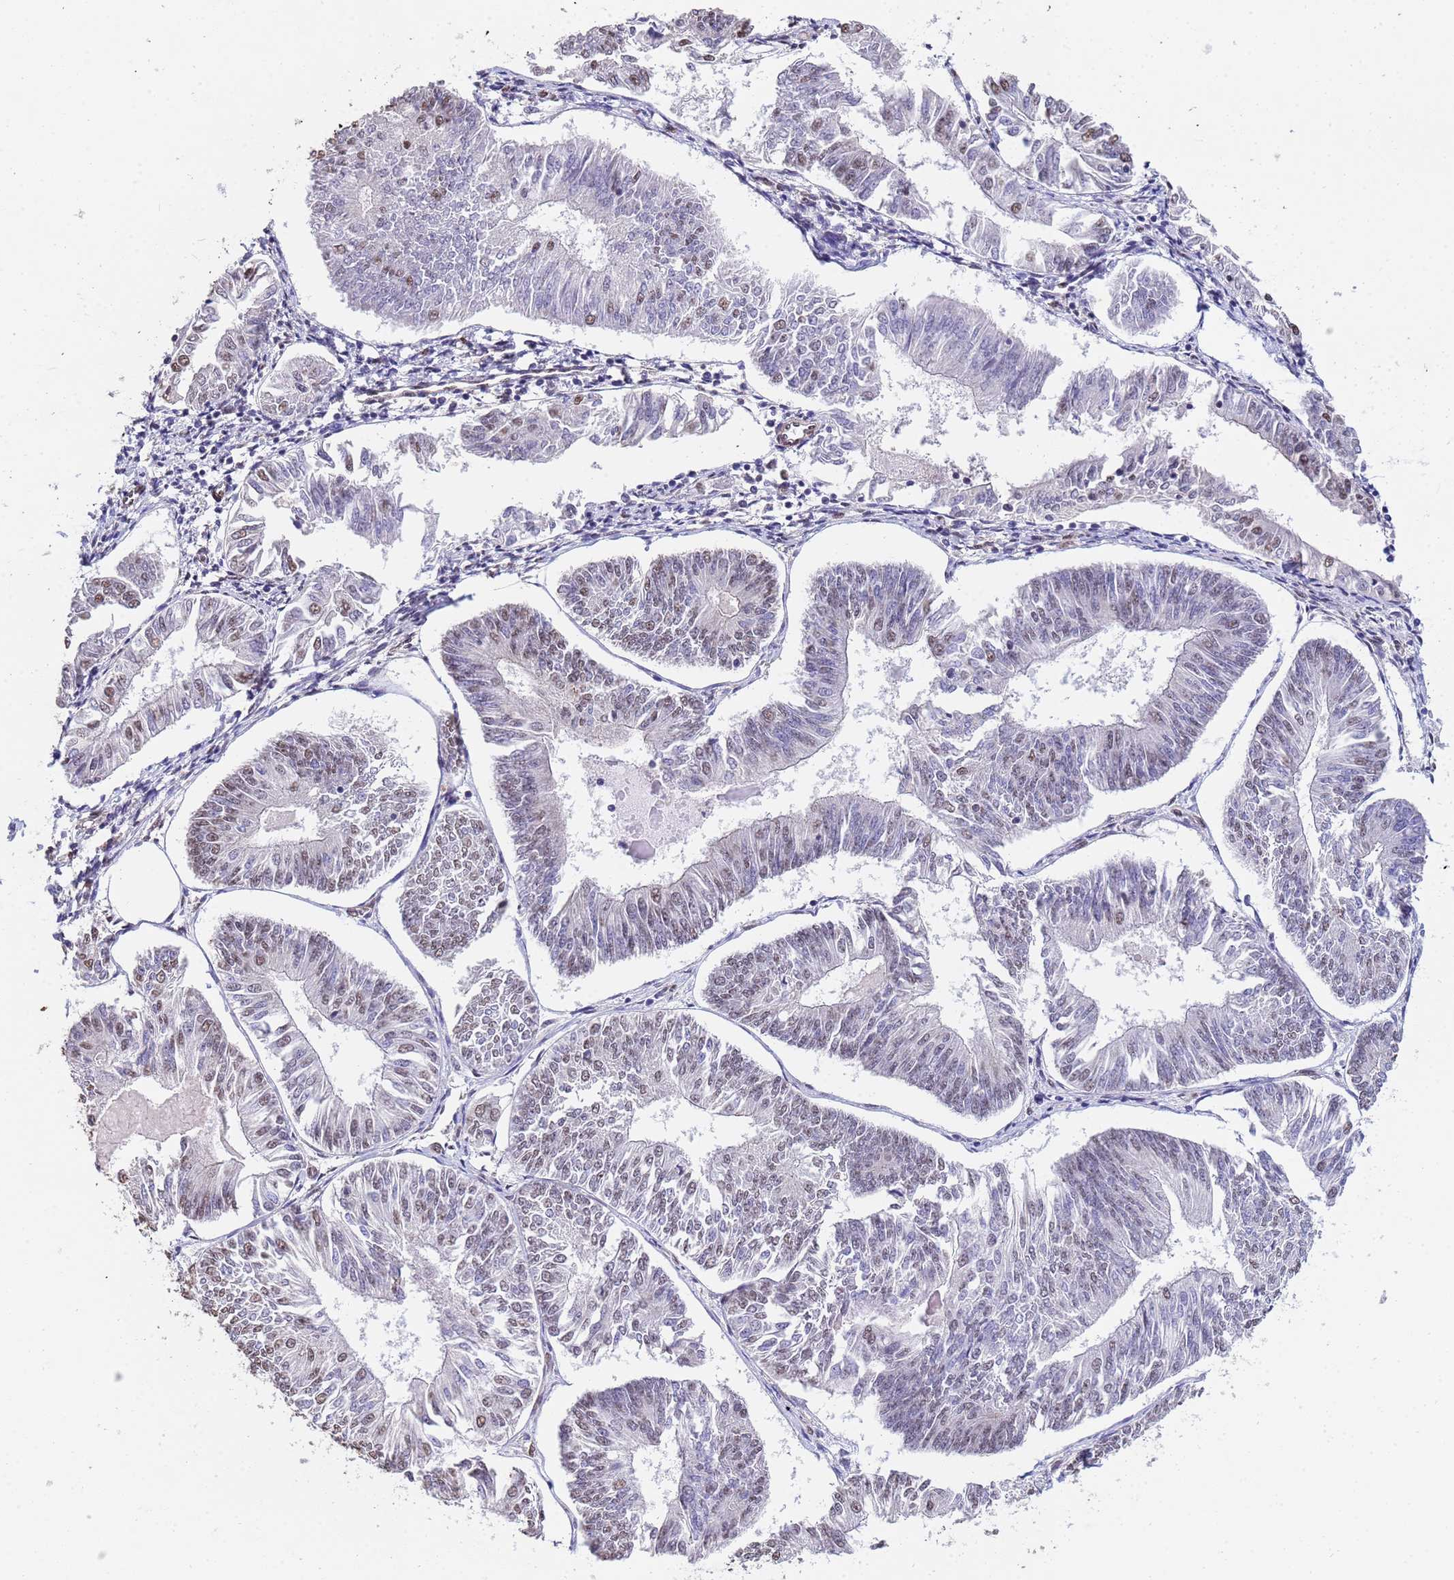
{"staining": {"intensity": "weak", "quantity": "25%-75%", "location": "nuclear"}, "tissue": "endometrial cancer", "cell_type": "Tumor cells", "image_type": "cancer", "snomed": [{"axis": "morphology", "description": "Adenocarcinoma, NOS"}, {"axis": "topography", "description": "Endometrium"}], "caption": "Endometrial cancer (adenocarcinoma) was stained to show a protein in brown. There is low levels of weak nuclear staining in about 25%-75% of tumor cells.", "gene": "TRIP6", "patient": {"sex": "female", "age": 58}}